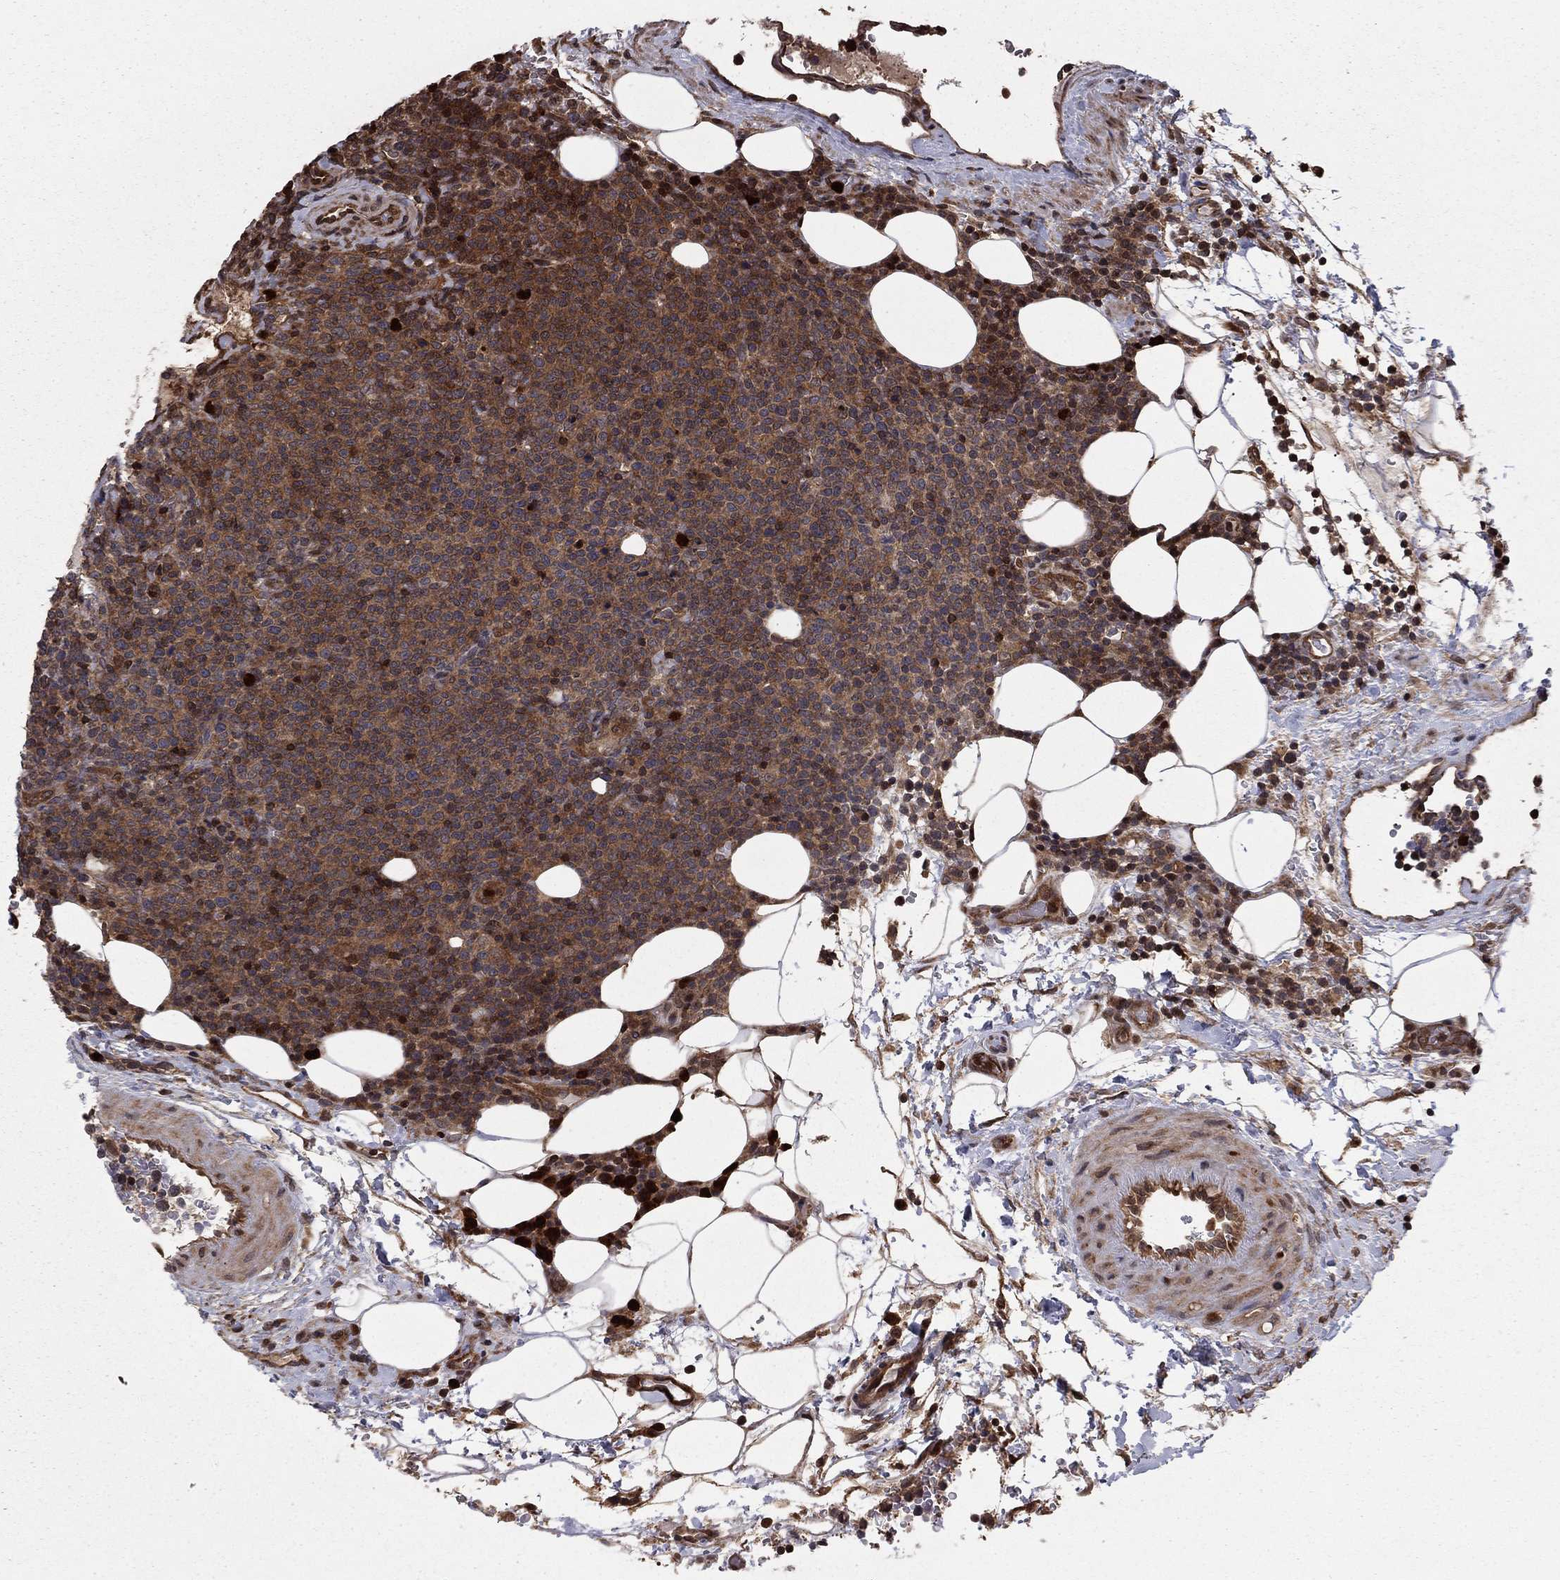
{"staining": {"intensity": "weak", "quantity": "25%-75%", "location": "cytoplasmic/membranous"}, "tissue": "lymphoma", "cell_type": "Tumor cells", "image_type": "cancer", "snomed": [{"axis": "morphology", "description": "Malignant lymphoma, non-Hodgkin's type, High grade"}, {"axis": "topography", "description": "Lymph node"}], "caption": "A brown stain shows weak cytoplasmic/membranous expression of a protein in malignant lymphoma, non-Hodgkin's type (high-grade) tumor cells. Ihc stains the protein of interest in brown and the nuclei are stained blue.", "gene": "GYG1", "patient": {"sex": "male", "age": 61}}